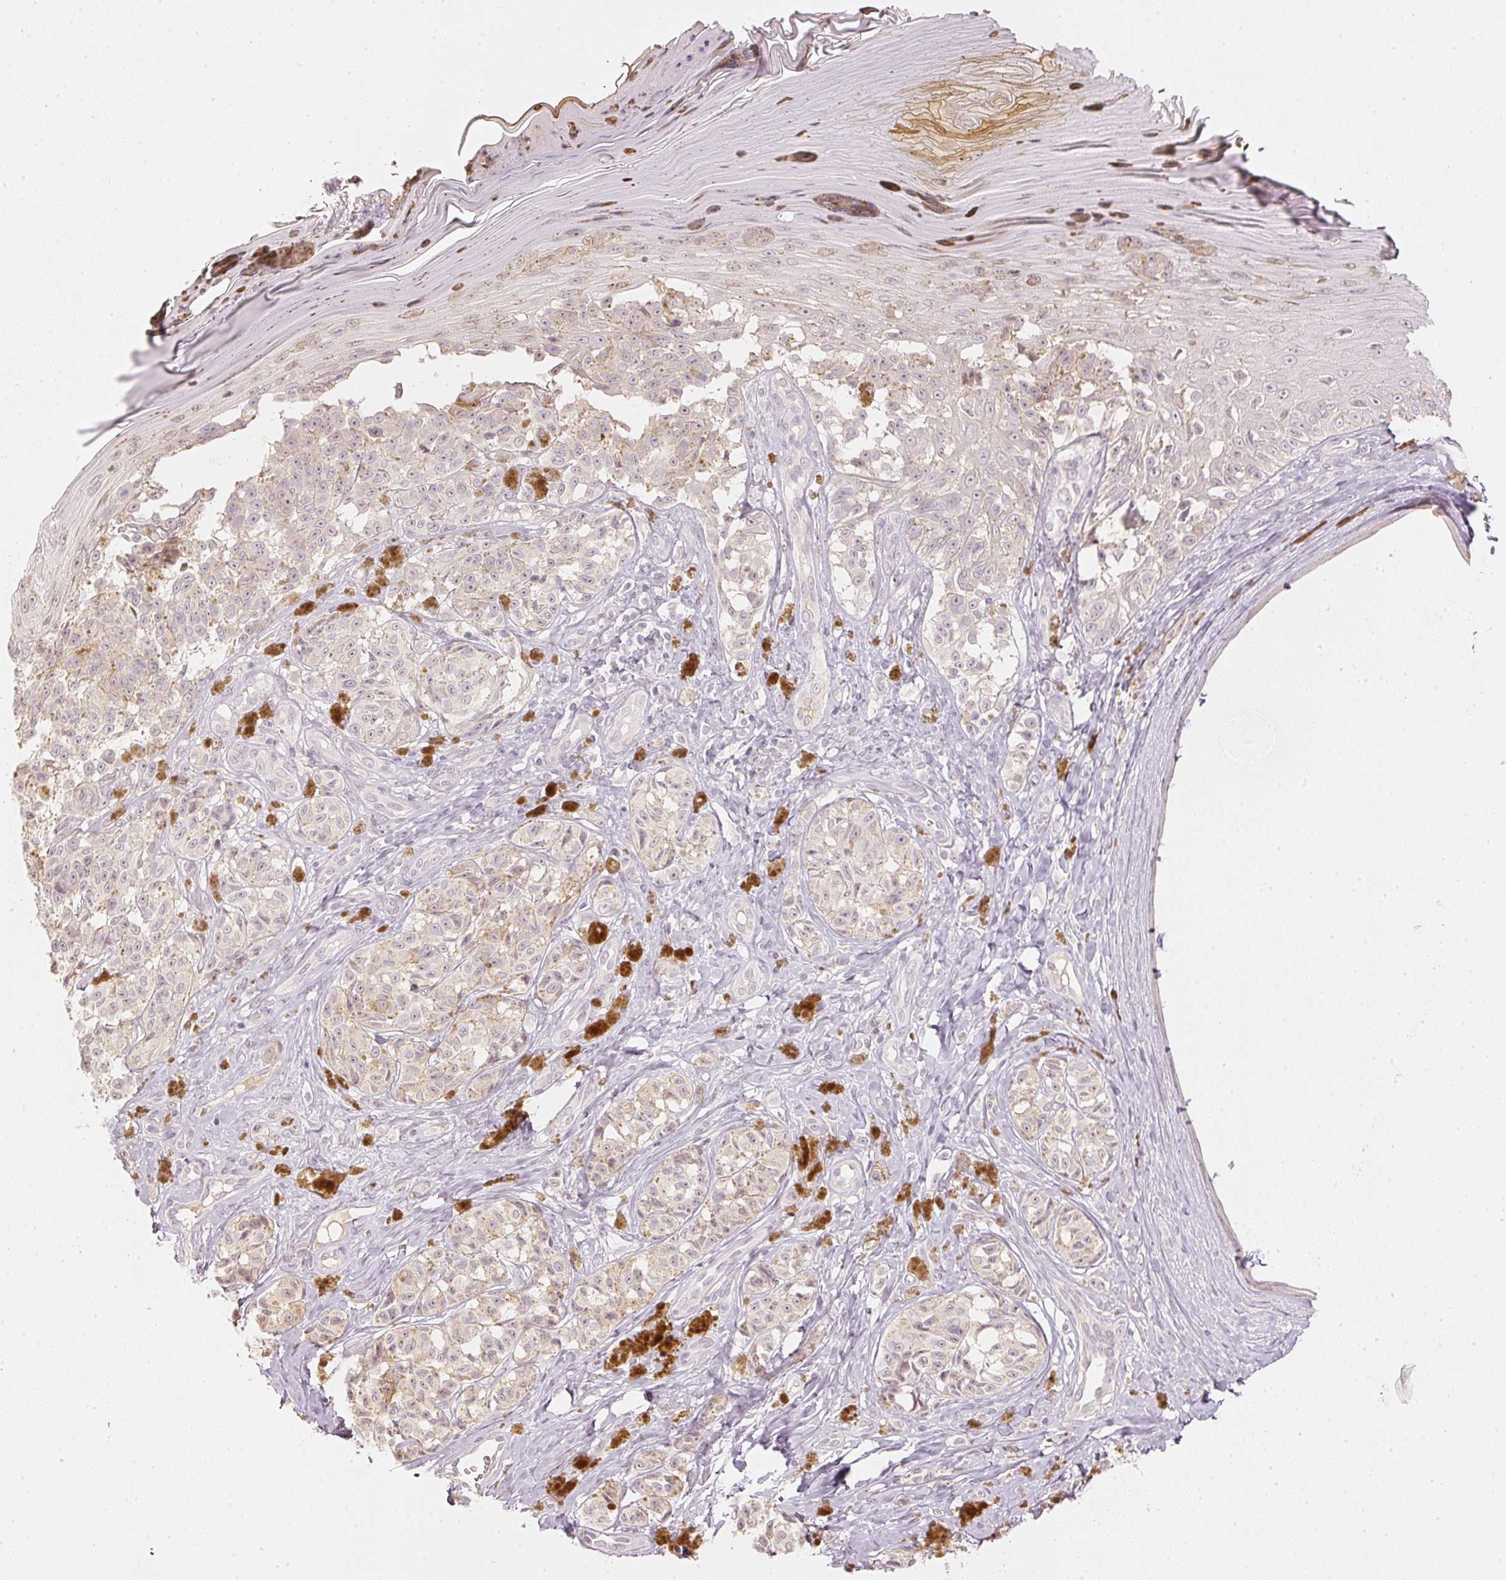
{"staining": {"intensity": "weak", "quantity": "25%-75%", "location": "cytoplasmic/membranous"}, "tissue": "melanoma", "cell_type": "Tumor cells", "image_type": "cancer", "snomed": [{"axis": "morphology", "description": "Malignant melanoma, NOS"}, {"axis": "topography", "description": "Skin"}], "caption": "The image exhibits a brown stain indicating the presence of a protein in the cytoplasmic/membranous of tumor cells in melanoma.", "gene": "GZMA", "patient": {"sex": "female", "age": 65}}